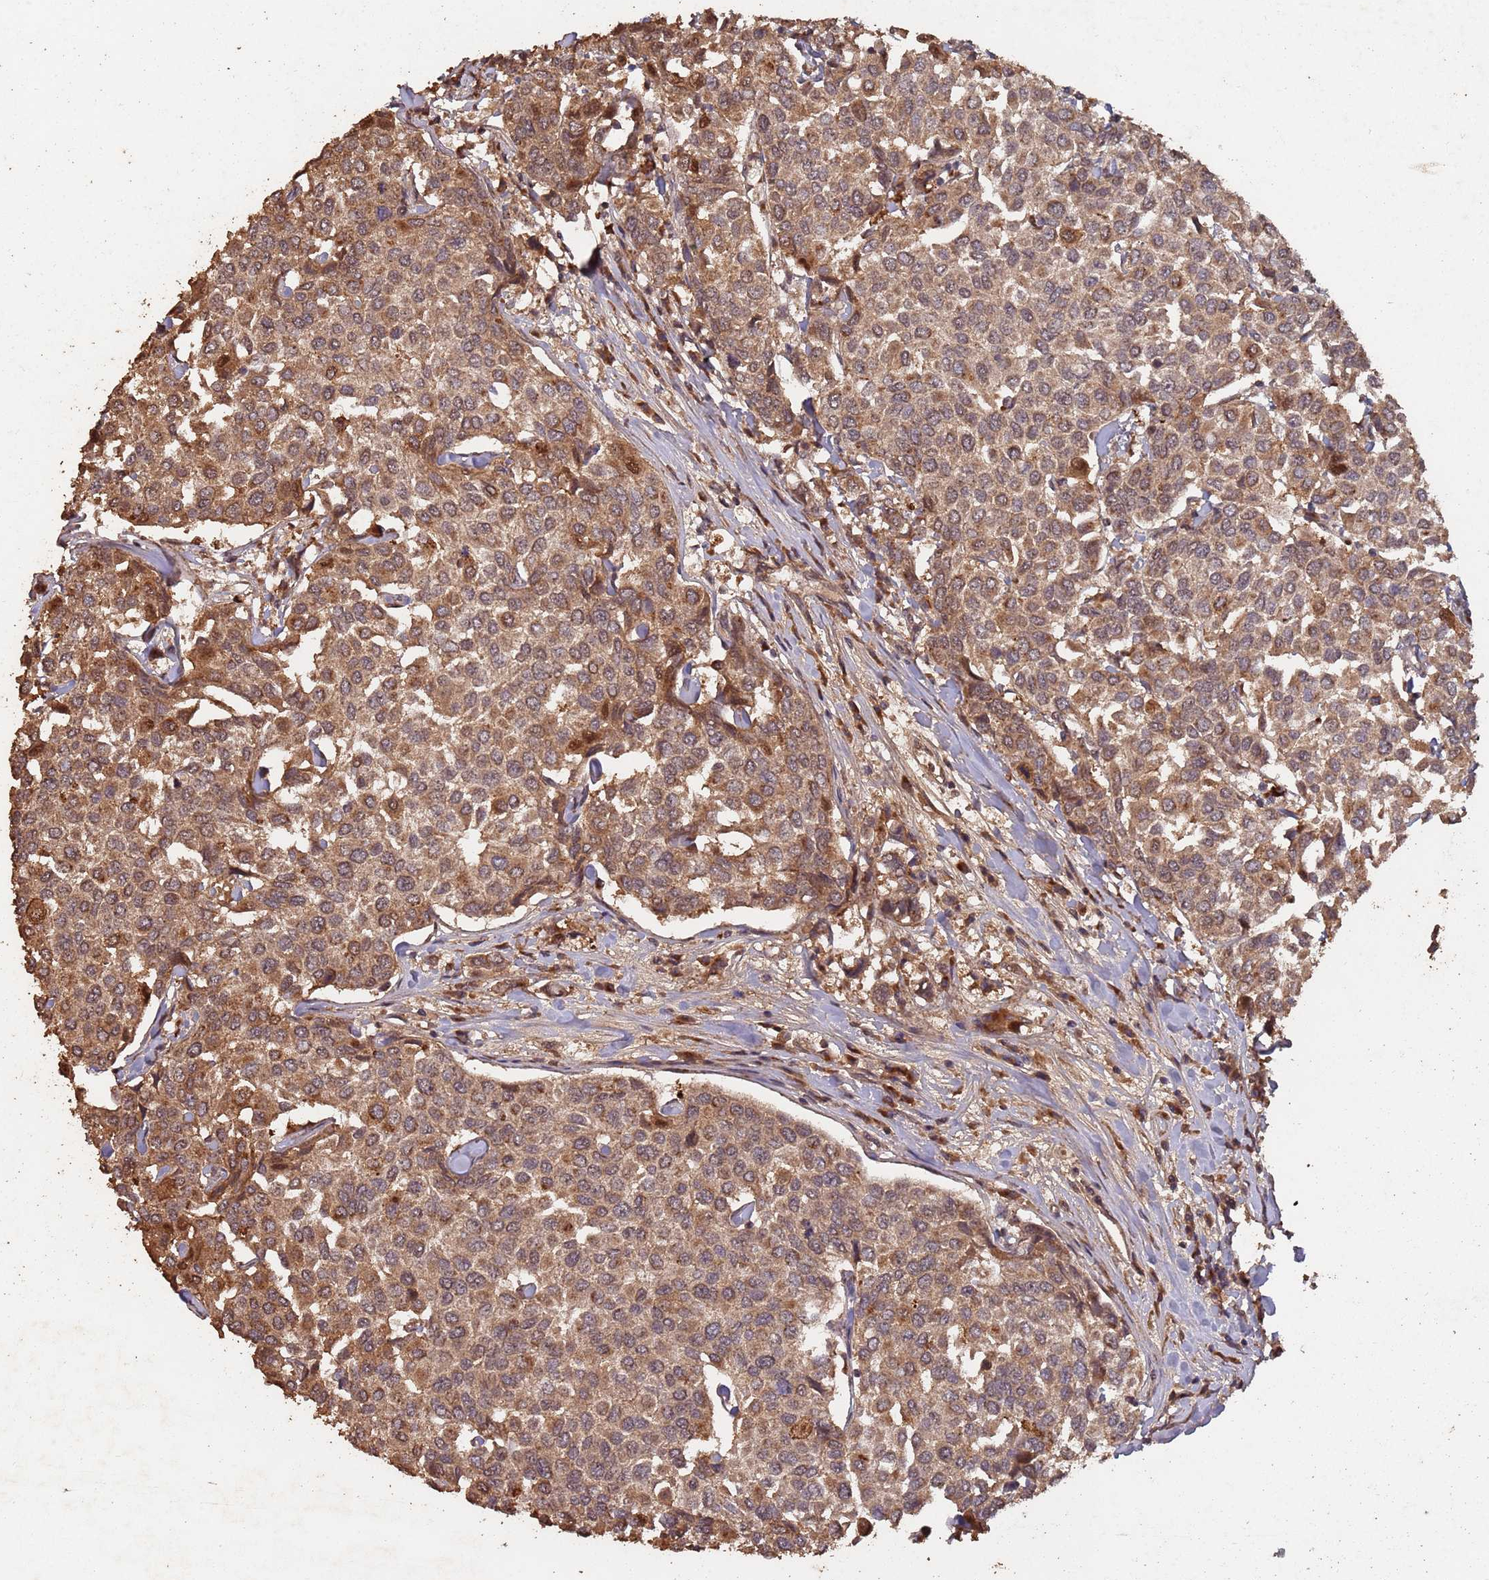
{"staining": {"intensity": "moderate", "quantity": ">75%", "location": "cytoplasmic/membranous"}, "tissue": "breast cancer", "cell_type": "Tumor cells", "image_type": "cancer", "snomed": [{"axis": "morphology", "description": "Duct carcinoma"}, {"axis": "topography", "description": "Breast"}], "caption": "Breast cancer stained with DAB (3,3'-diaminobenzidine) immunohistochemistry (IHC) exhibits medium levels of moderate cytoplasmic/membranous positivity in about >75% of tumor cells.", "gene": "FRAT1", "patient": {"sex": "female", "age": 55}}